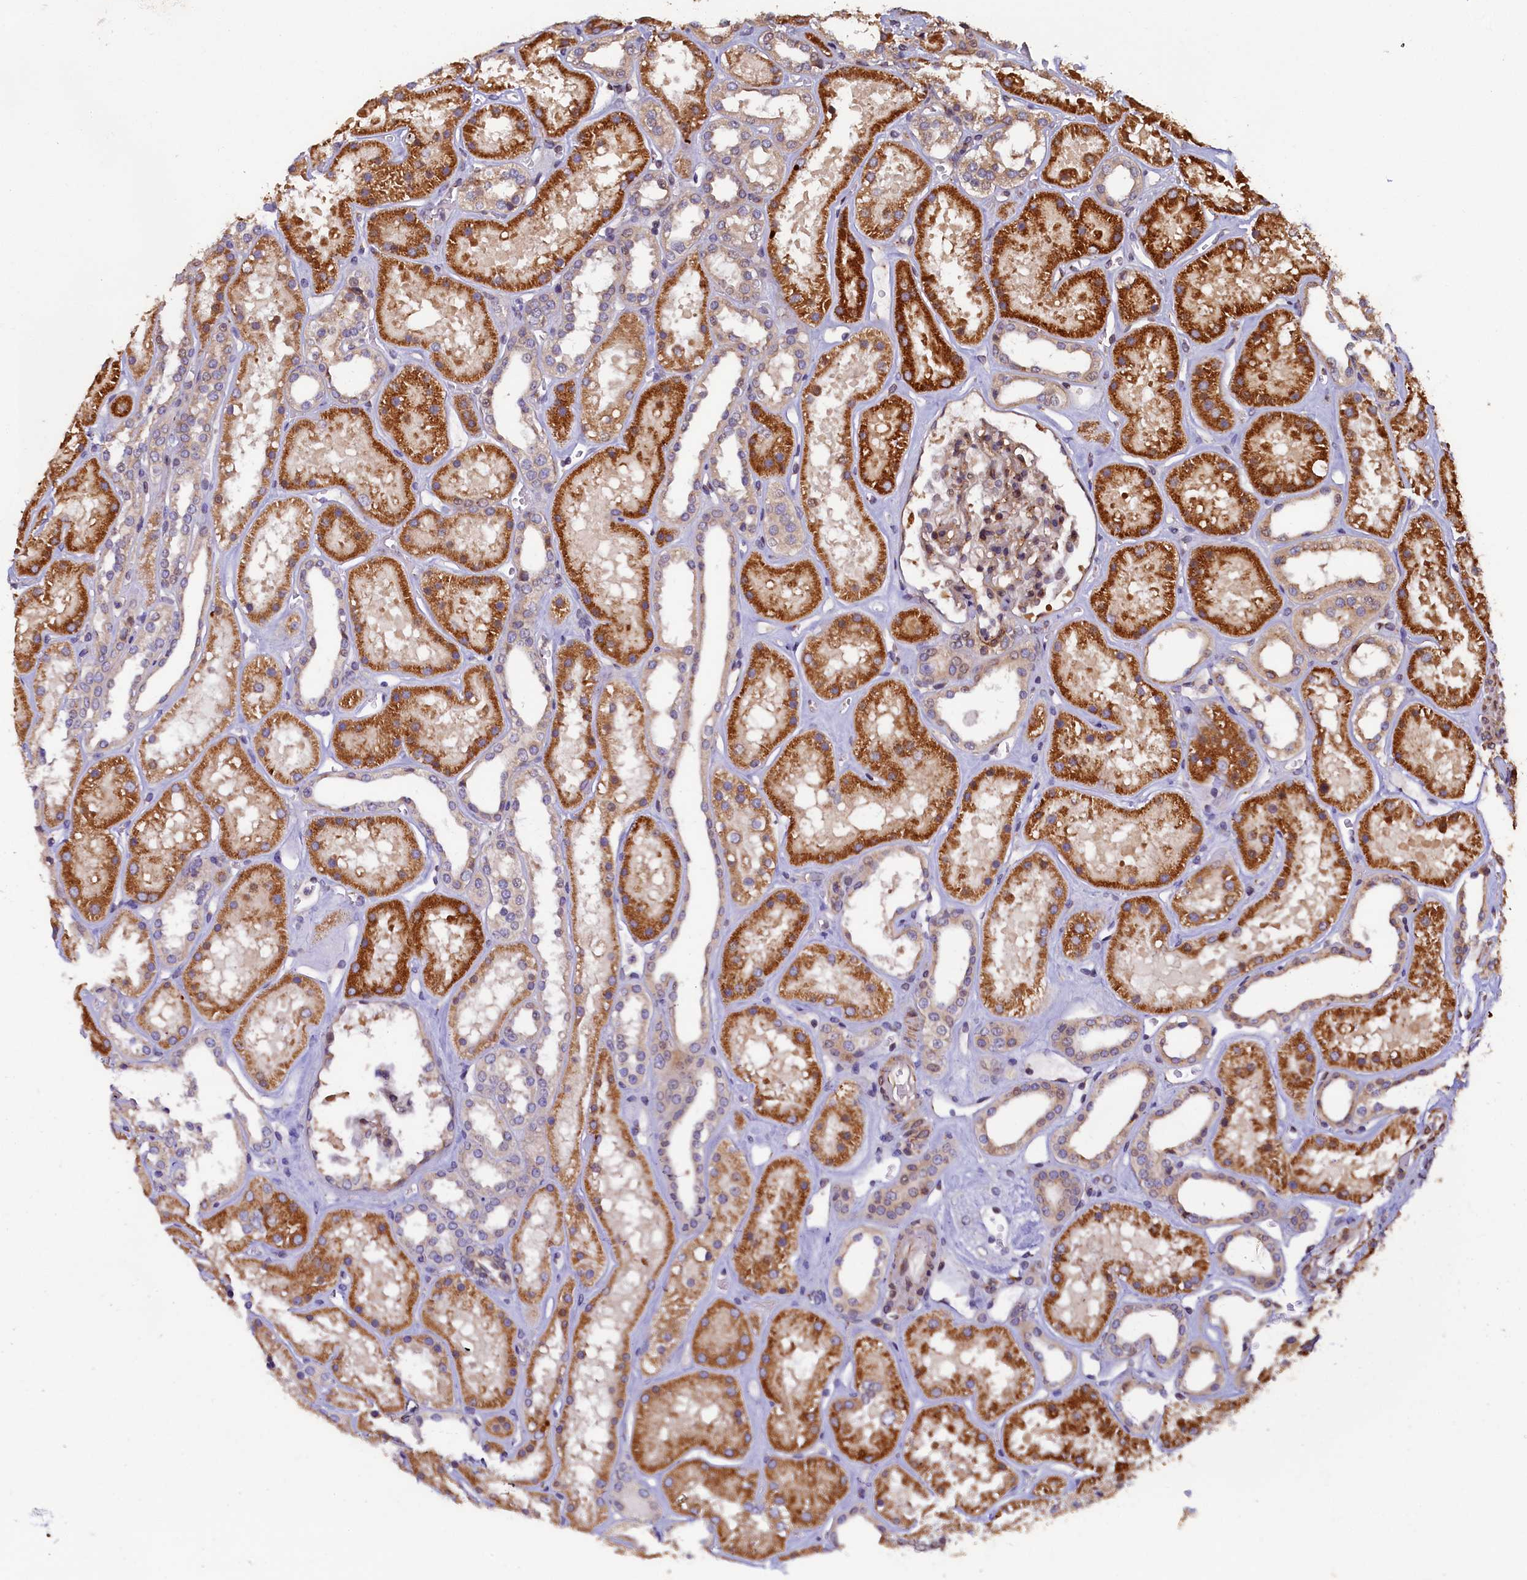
{"staining": {"intensity": "weak", "quantity": ">75%", "location": "cytoplasmic/membranous"}, "tissue": "kidney", "cell_type": "Cells in glomeruli", "image_type": "normal", "snomed": [{"axis": "morphology", "description": "Normal tissue, NOS"}, {"axis": "topography", "description": "Kidney"}], "caption": "DAB immunohistochemical staining of normal human kidney shows weak cytoplasmic/membranous protein staining in approximately >75% of cells in glomeruli.", "gene": "TMEM181", "patient": {"sex": "female", "age": 41}}